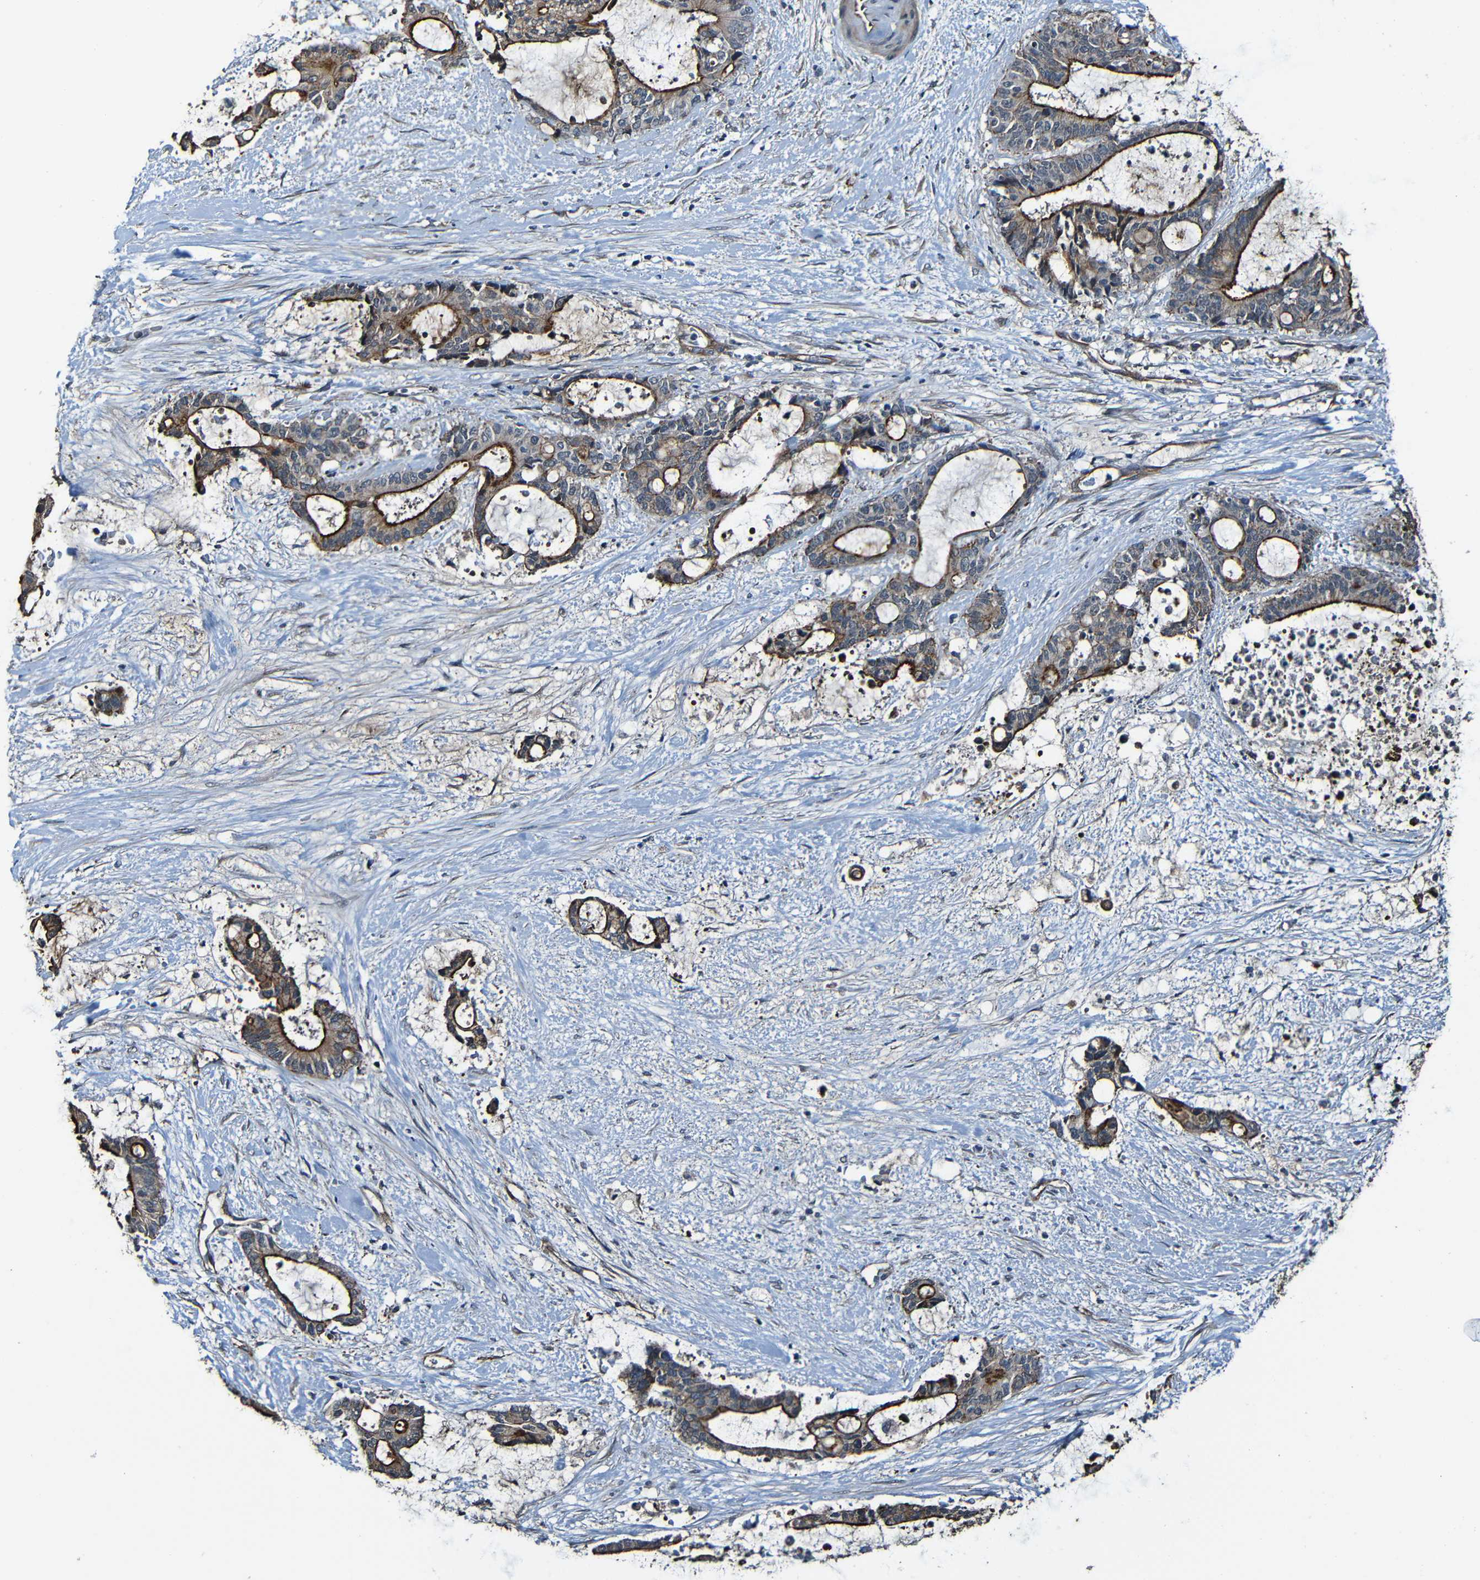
{"staining": {"intensity": "moderate", "quantity": ">75%", "location": "cytoplasmic/membranous"}, "tissue": "liver cancer", "cell_type": "Tumor cells", "image_type": "cancer", "snomed": [{"axis": "morphology", "description": "Normal tissue, NOS"}, {"axis": "morphology", "description": "Cholangiocarcinoma"}, {"axis": "topography", "description": "Liver"}, {"axis": "topography", "description": "Peripheral nerve tissue"}], "caption": "Approximately >75% of tumor cells in liver cancer (cholangiocarcinoma) show moderate cytoplasmic/membranous protein staining as visualized by brown immunohistochemical staining.", "gene": "LGR5", "patient": {"sex": "female", "age": 73}}